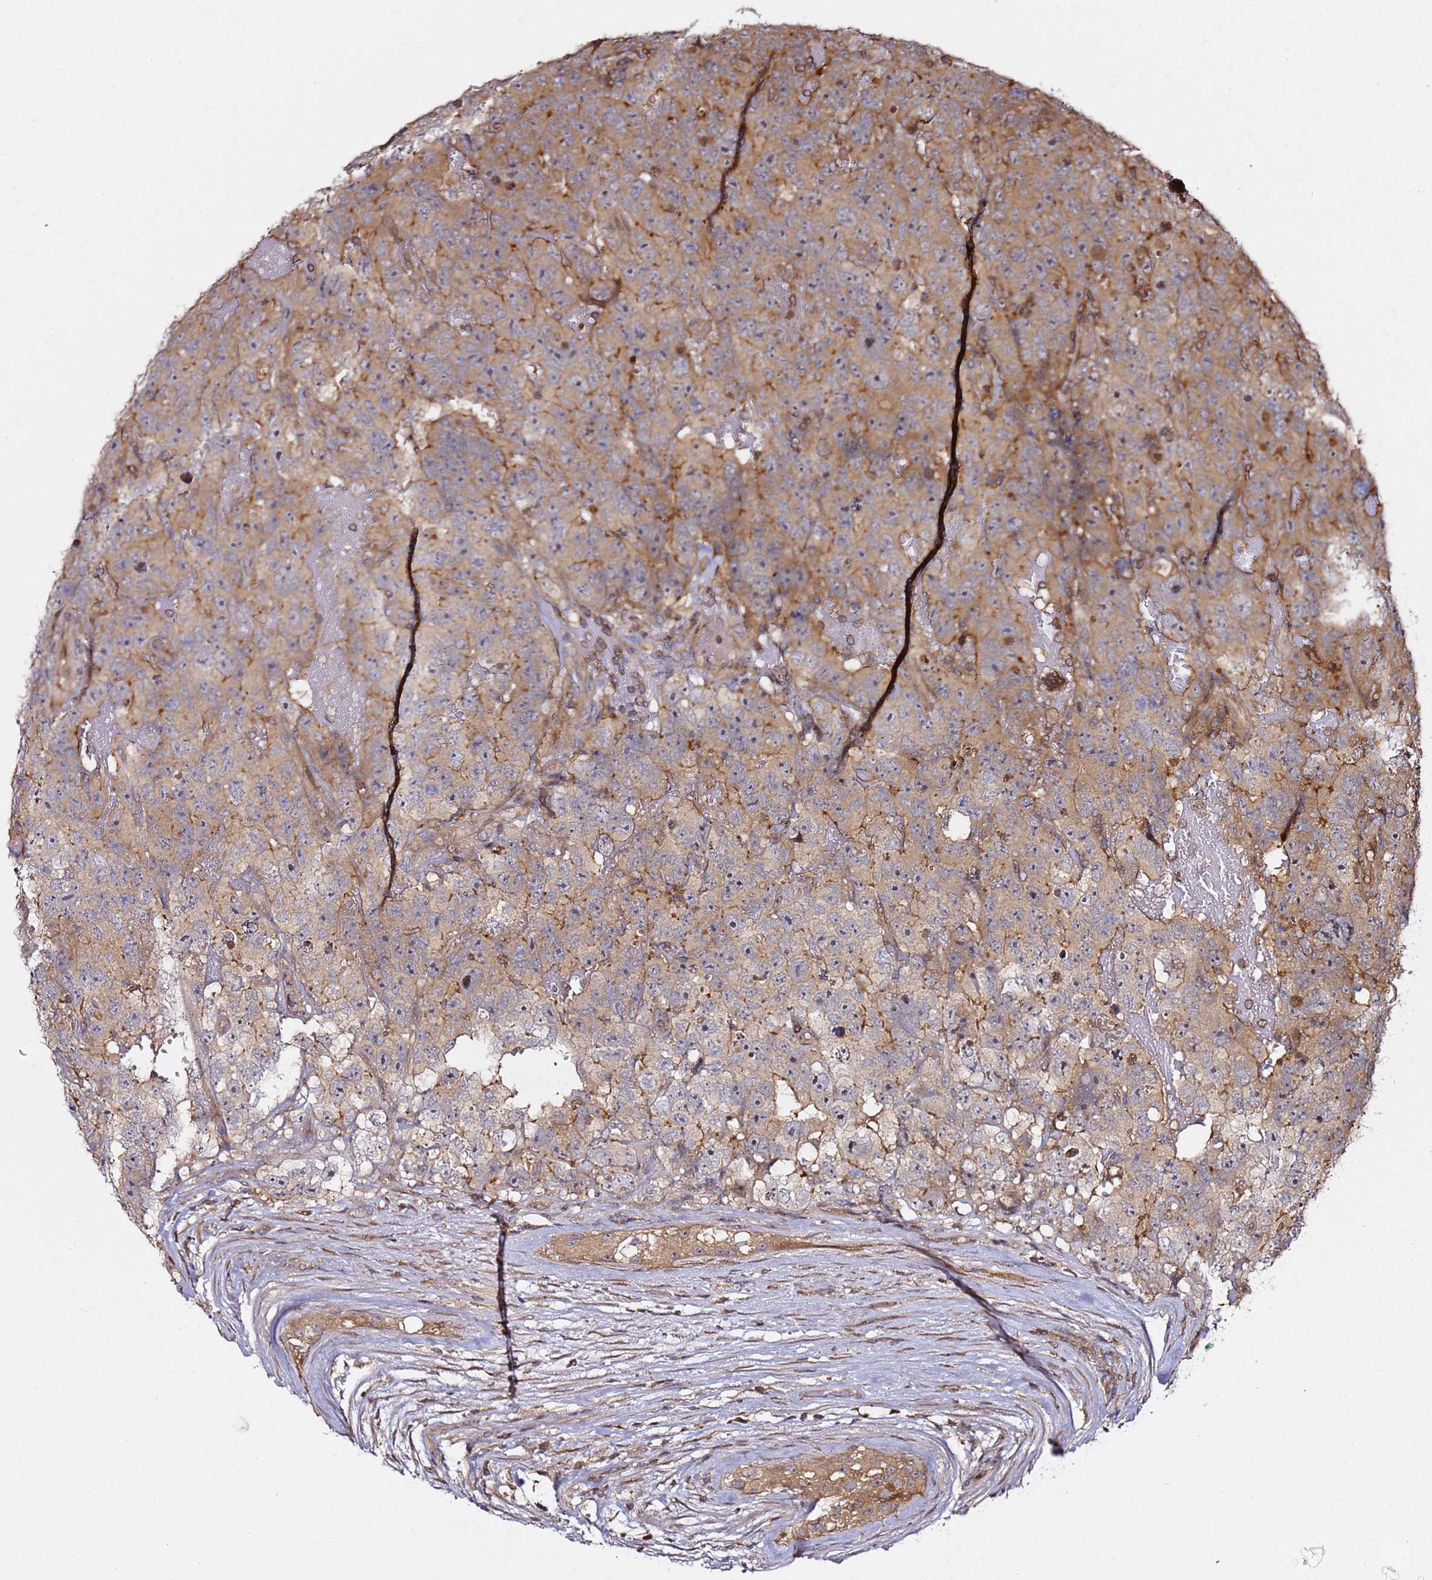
{"staining": {"intensity": "moderate", "quantity": "25%-75%", "location": "cytoplasmic/membranous,nuclear"}, "tissue": "testis cancer", "cell_type": "Tumor cells", "image_type": "cancer", "snomed": [{"axis": "morphology", "description": "Carcinoma, Embryonal, NOS"}, {"axis": "topography", "description": "Testis"}], "caption": "Immunohistochemistry (IHC) of human embryonal carcinoma (testis) reveals medium levels of moderate cytoplasmic/membranous and nuclear staining in approximately 25%-75% of tumor cells. The protein of interest is shown in brown color, while the nuclei are stained blue.", "gene": "PRMT7", "patient": {"sex": "male", "age": 45}}